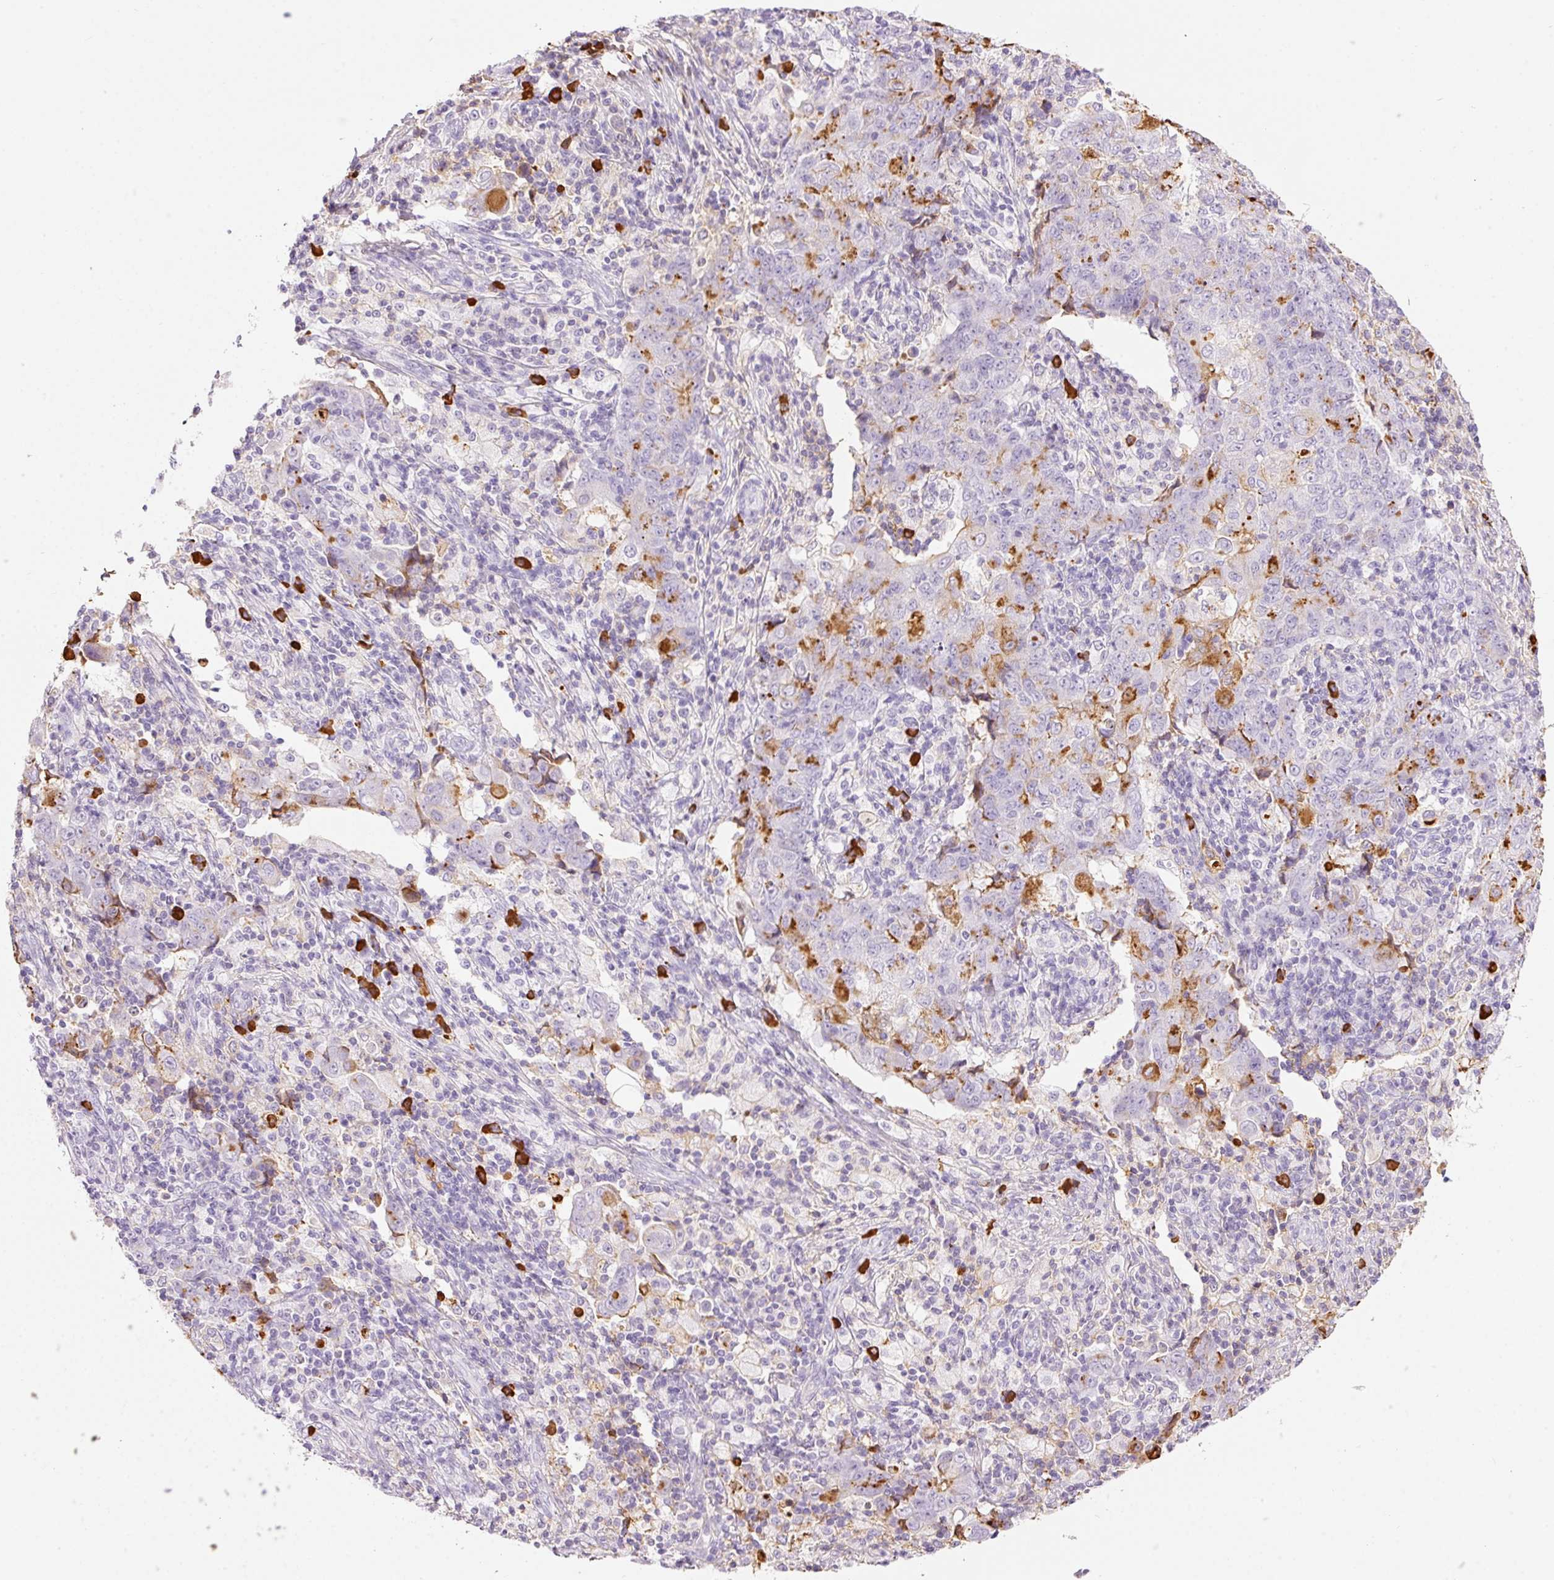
{"staining": {"intensity": "negative", "quantity": "none", "location": "none"}, "tissue": "ovarian cancer", "cell_type": "Tumor cells", "image_type": "cancer", "snomed": [{"axis": "morphology", "description": "Carcinoma, endometroid"}, {"axis": "topography", "description": "Ovary"}], "caption": "Tumor cells are negative for protein expression in human ovarian cancer.", "gene": "PRPF38B", "patient": {"sex": "female", "age": 42}}